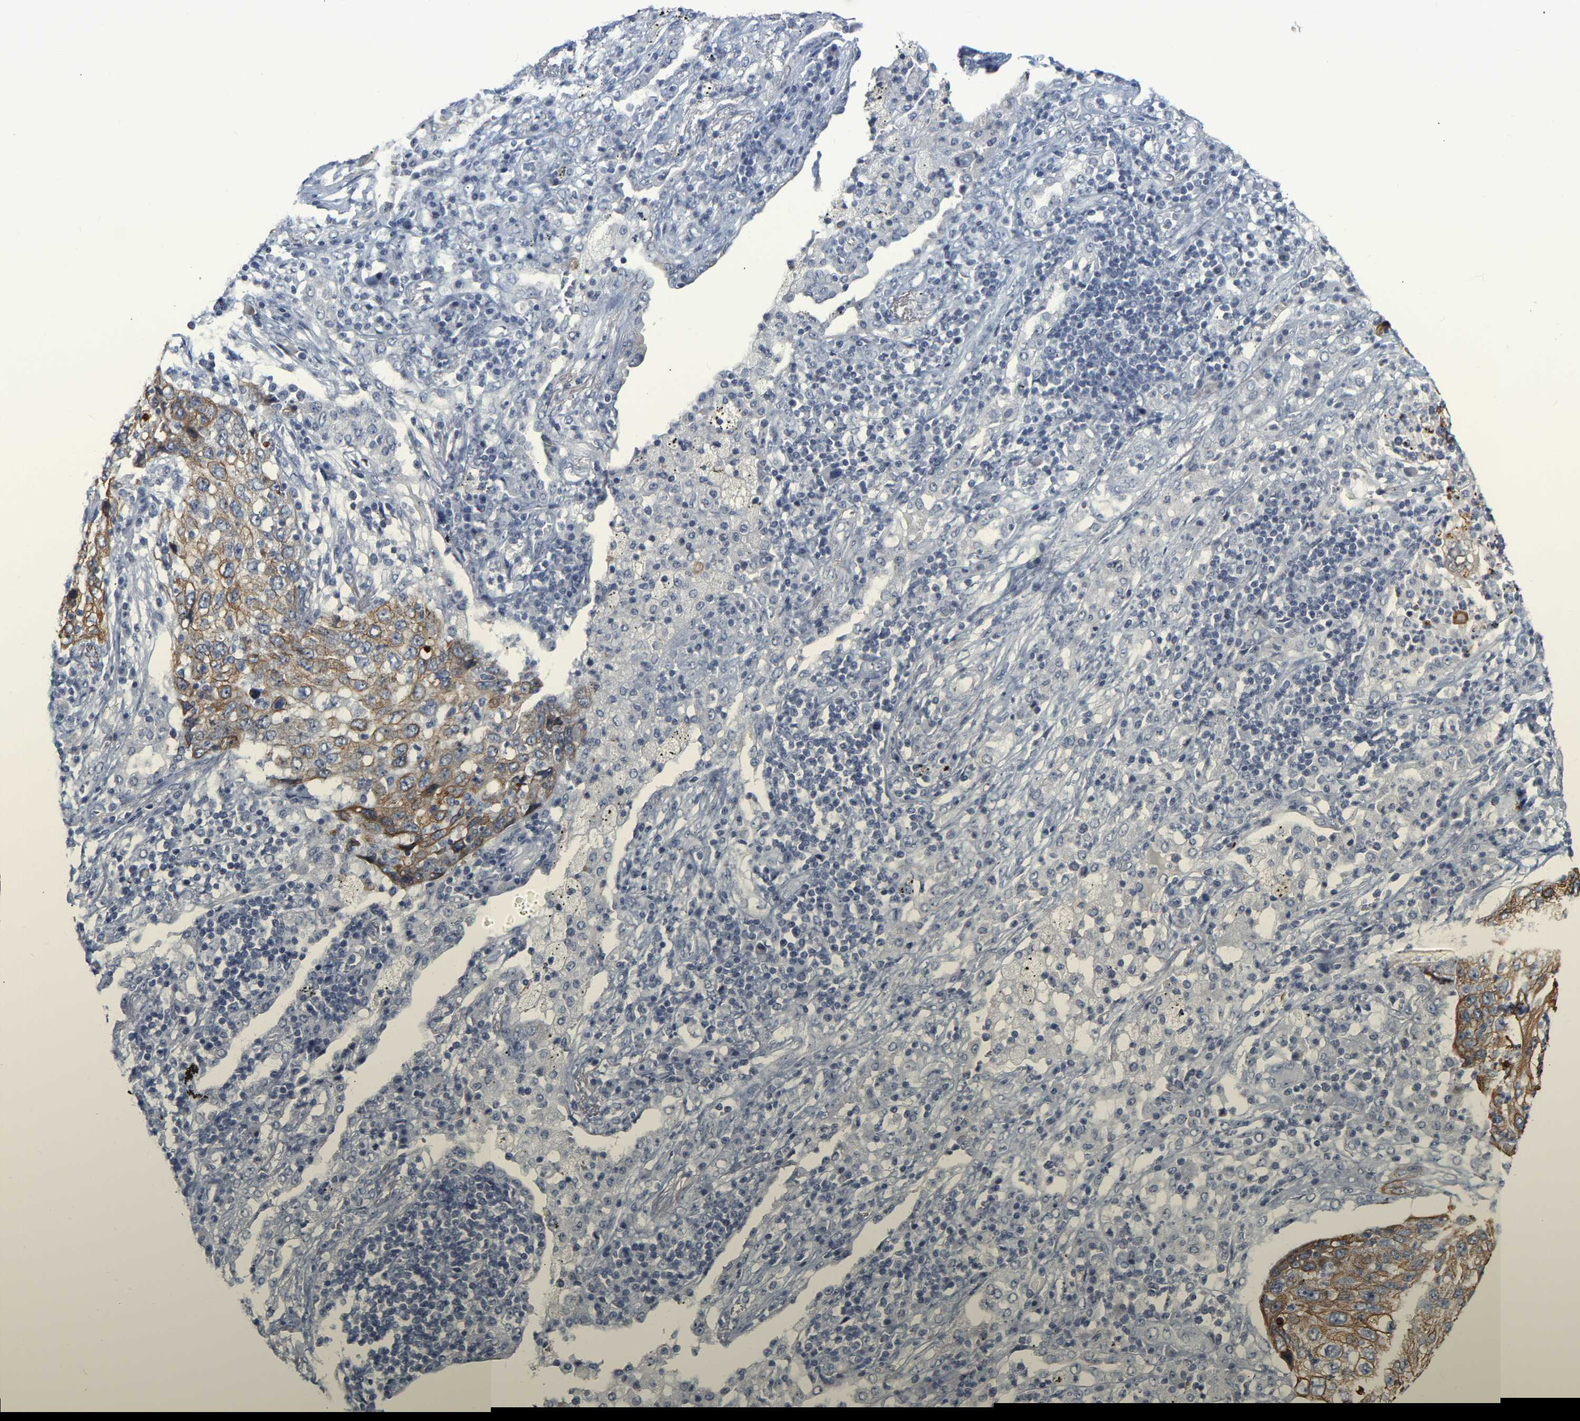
{"staining": {"intensity": "moderate", "quantity": "<25%", "location": "cytoplasmic/membranous"}, "tissue": "lung cancer", "cell_type": "Tumor cells", "image_type": "cancer", "snomed": [{"axis": "morphology", "description": "Squamous cell carcinoma, NOS"}, {"axis": "topography", "description": "Lung"}], "caption": "Human squamous cell carcinoma (lung) stained with a protein marker demonstrates moderate staining in tumor cells.", "gene": "KRT76", "patient": {"sex": "female", "age": 63}}